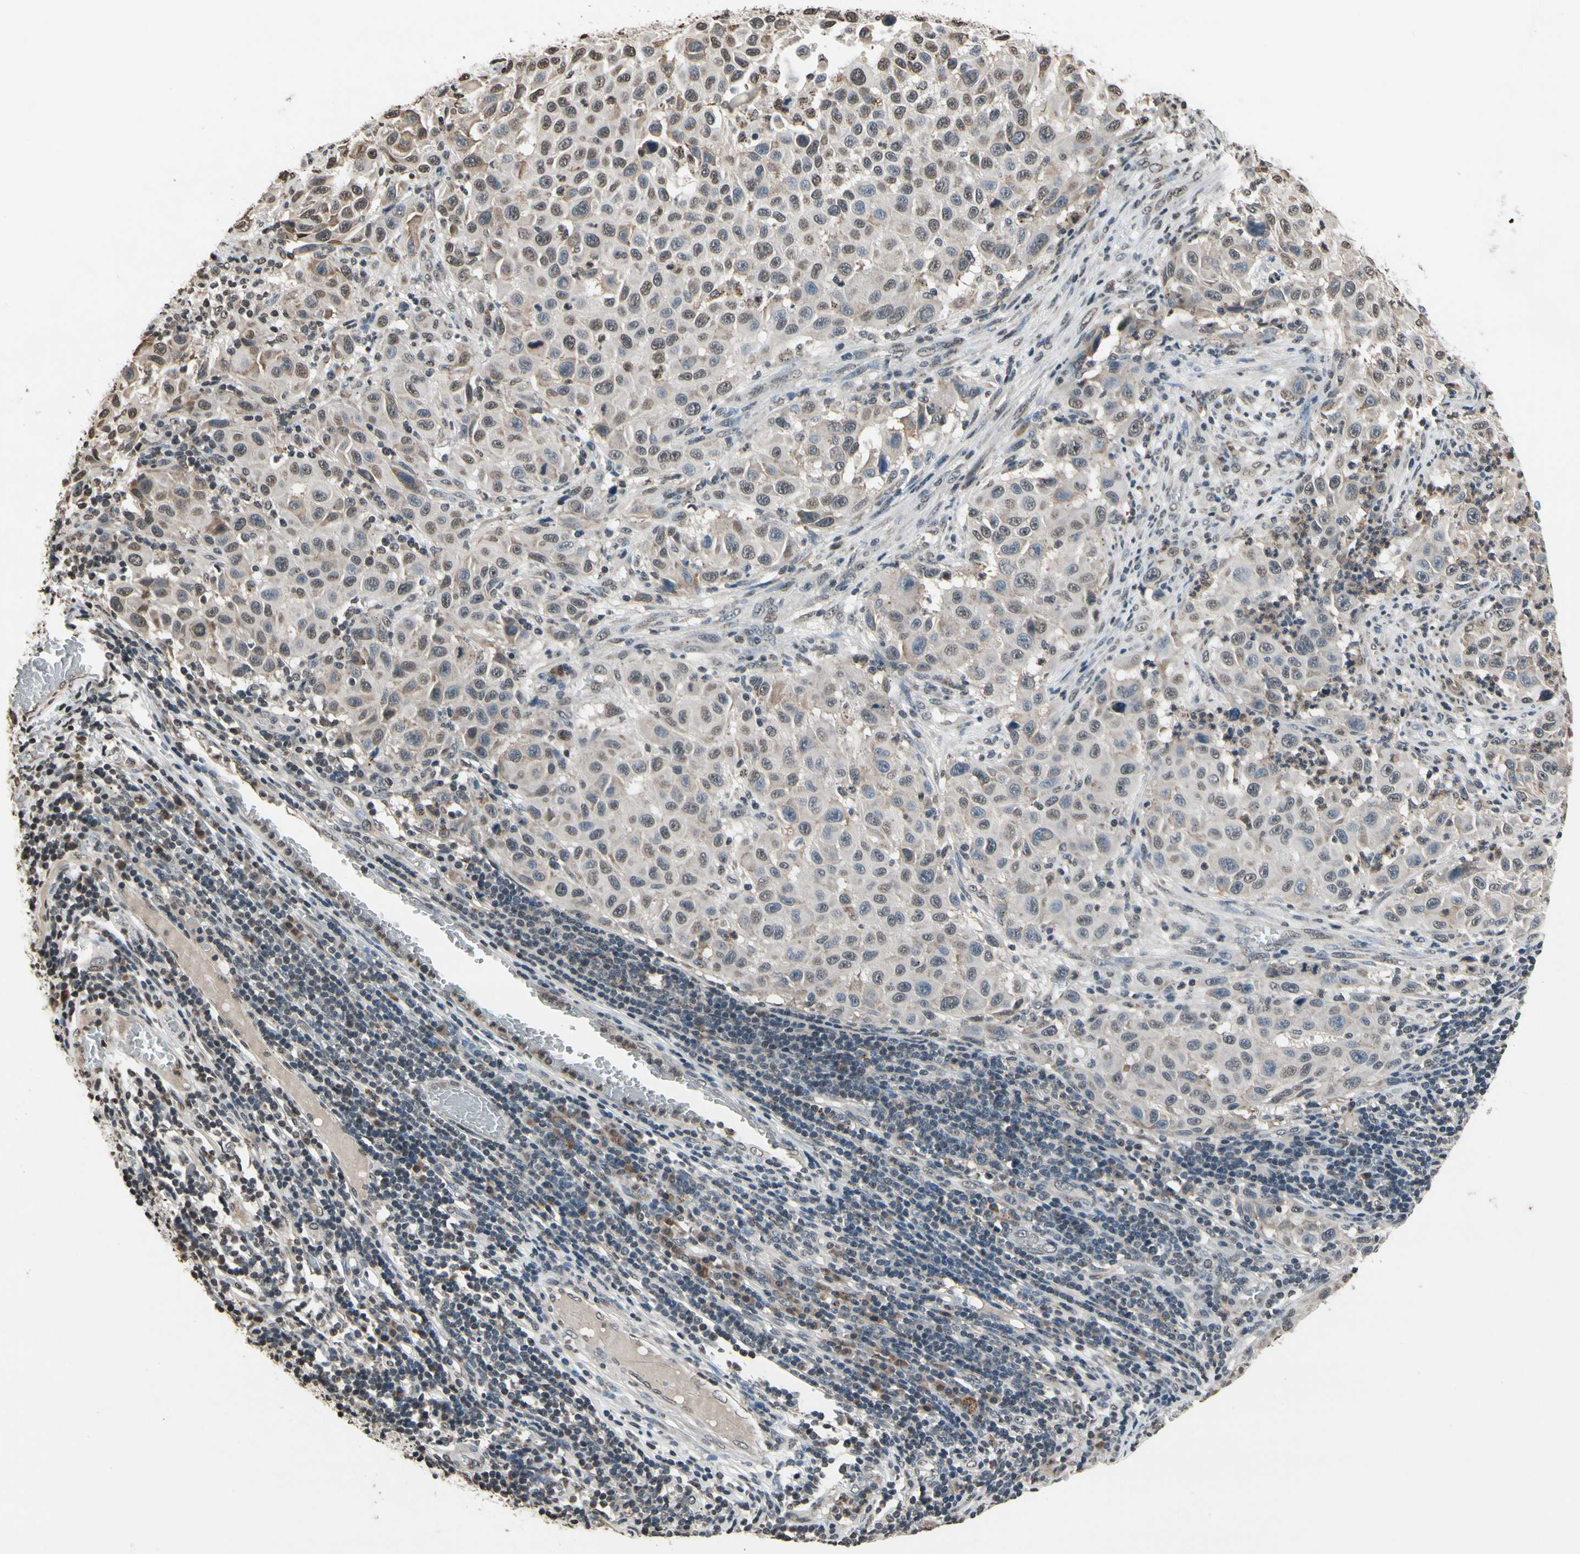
{"staining": {"intensity": "weak", "quantity": "<25%", "location": "cytoplasmic/membranous,nuclear"}, "tissue": "melanoma", "cell_type": "Tumor cells", "image_type": "cancer", "snomed": [{"axis": "morphology", "description": "Malignant melanoma, Metastatic site"}, {"axis": "topography", "description": "Lymph node"}], "caption": "IHC micrograph of malignant melanoma (metastatic site) stained for a protein (brown), which shows no staining in tumor cells. Brightfield microscopy of immunohistochemistry (IHC) stained with DAB (3,3'-diaminobenzidine) (brown) and hematoxylin (blue), captured at high magnification.", "gene": "HIPK2", "patient": {"sex": "male", "age": 61}}